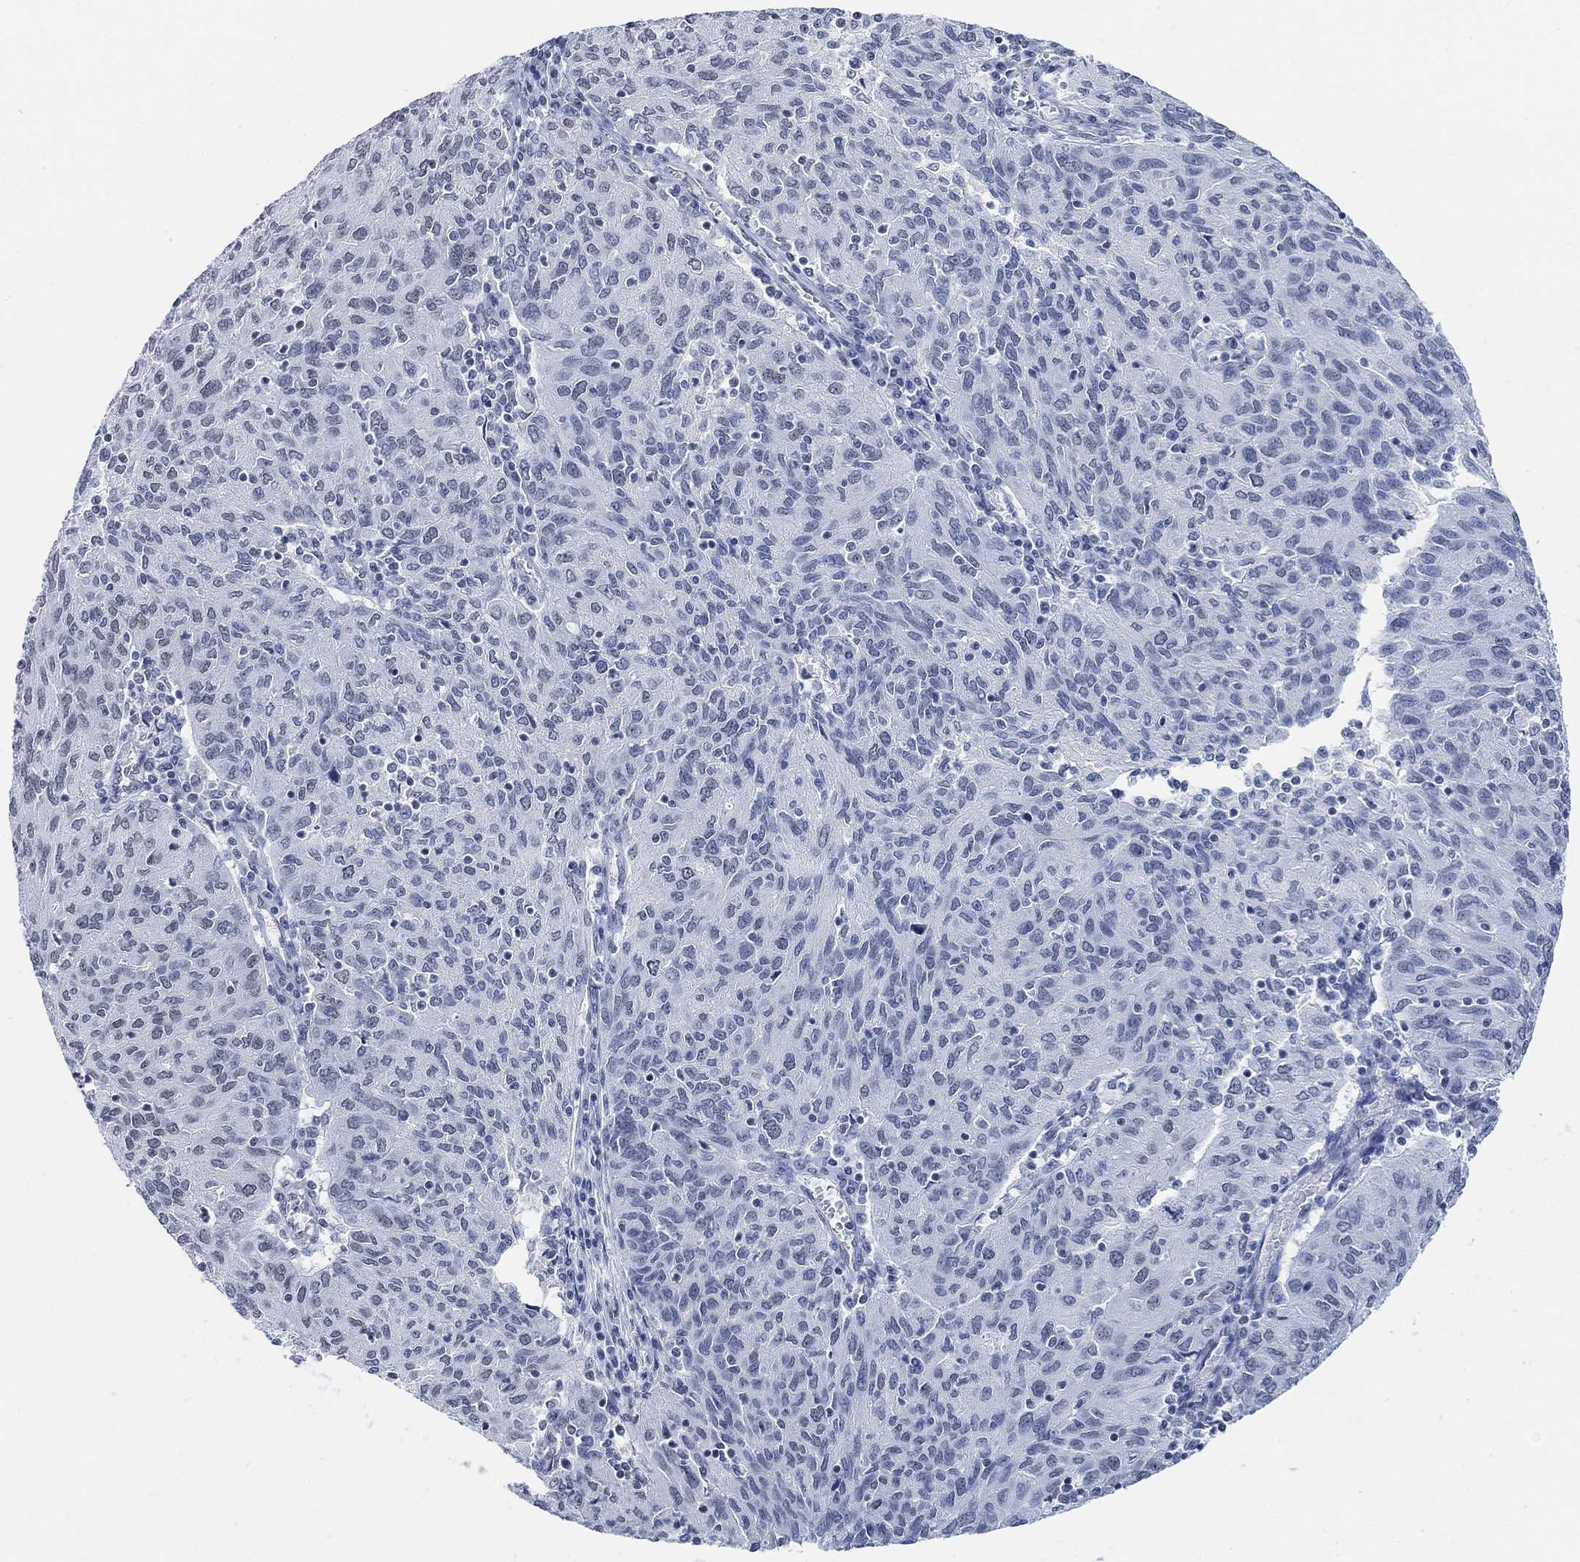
{"staining": {"intensity": "negative", "quantity": "none", "location": "none"}, "tissue": "ovarian cancer", "cell_type": "Tumor cells", "image_type": "cancer", "snomed": [{"axis": "morphology", "description": "Carcinoma, endometroid"}, {"axis": "topography", "description": "Ovary"}], "caption": "Human ovarian endometroid carcinoma stained for a protein using IHC displays no expression in tumor cells.", "gene": "PURG", "patient": {"sex": "female", "age": 50}}